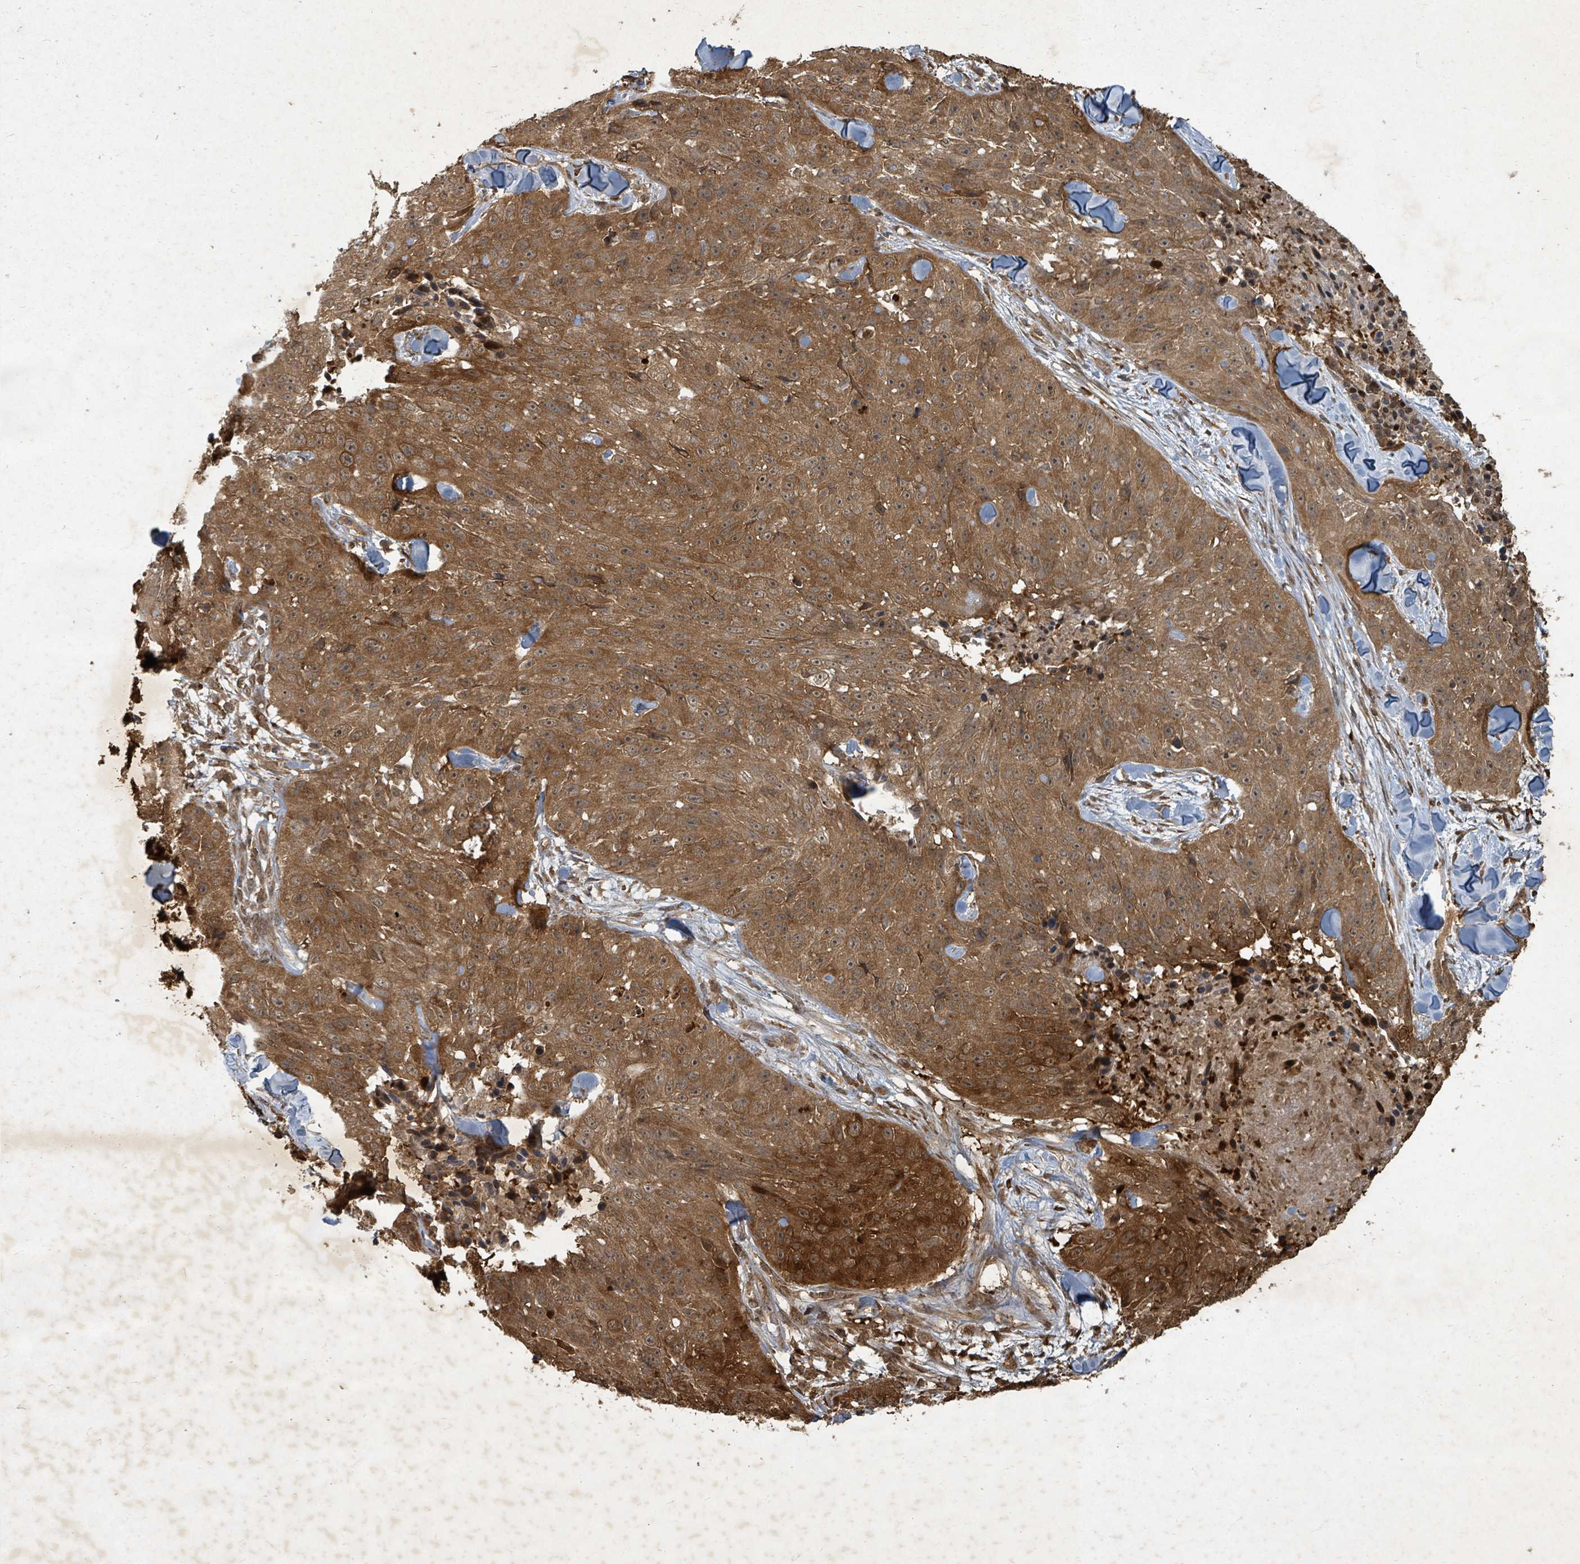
{"staining": {"intensity": "strong", "quantity": ">75%", "location": "cytoplasmic/membranous,nuclear"}, "tissue": "skin cancer", "cell_type": "Tumor cells", "image_type": "cancer", "snomed": [{"axis": "morphology", "description": "Squamous cell carcinoma, NOS"}, {"axis": "topography", "description": "Skin"}], "caption": "Approximately >75% of tumor cells in human squamous cell carcinoma (skin) show strong cytoplasmic/membranous and nuclear protein staining as visualized by brown immunohistochemical staining.", "gene": "KDM4E", "patient": {"sex": "female", "age": 87}}